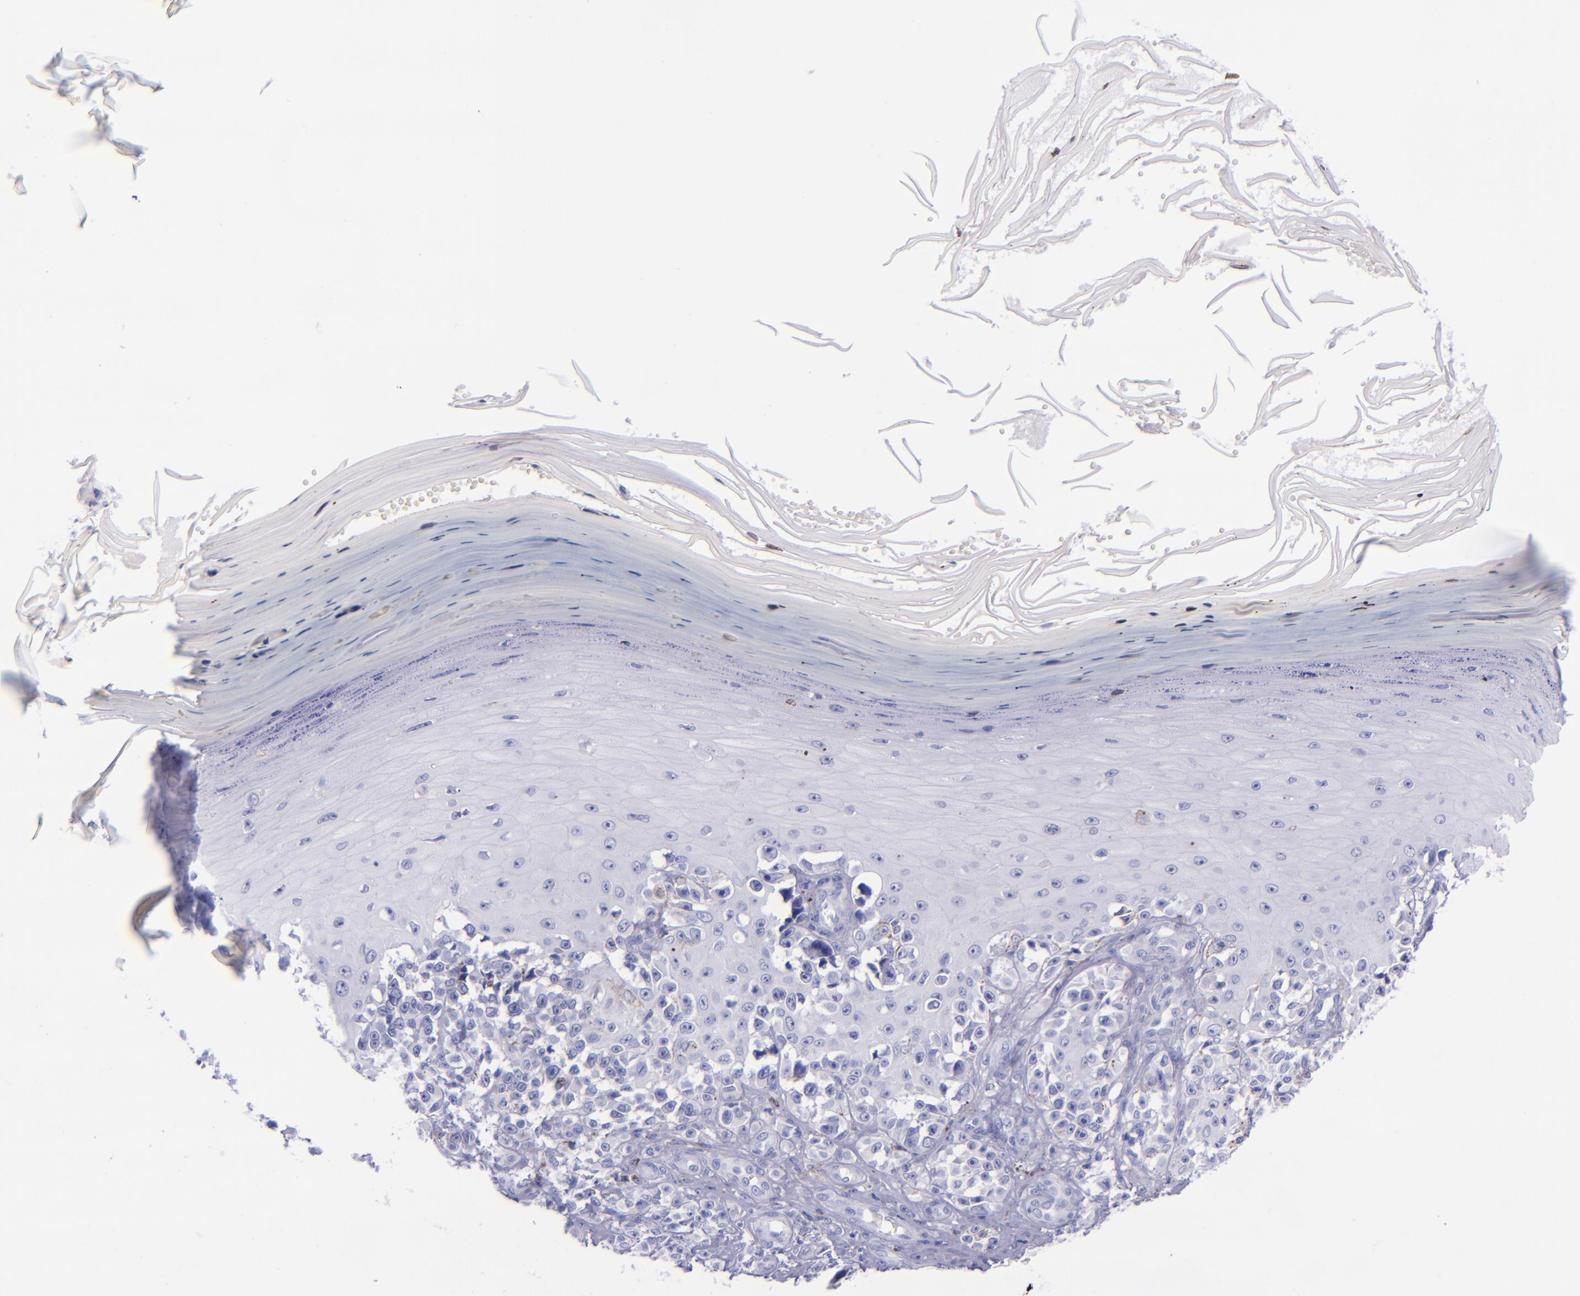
{"staining": {"intensity": "negative", "quantity": "none", "location": "none"}, "tissue": "melanoma", "cell_type": "Tumor cells", "image_type": "cancer", "snomed": [{"axis": "morphology", "description": "Malignant melanoma, NOS"}, {"axis": "topography", "description": "Skin"}], "caption": "A histopathology image of malignant melanoma stained for a protein exhibits no brown staining in tumor cells.", "gene": "LAG3", "patient": {"sex": "female", "age": 82}}